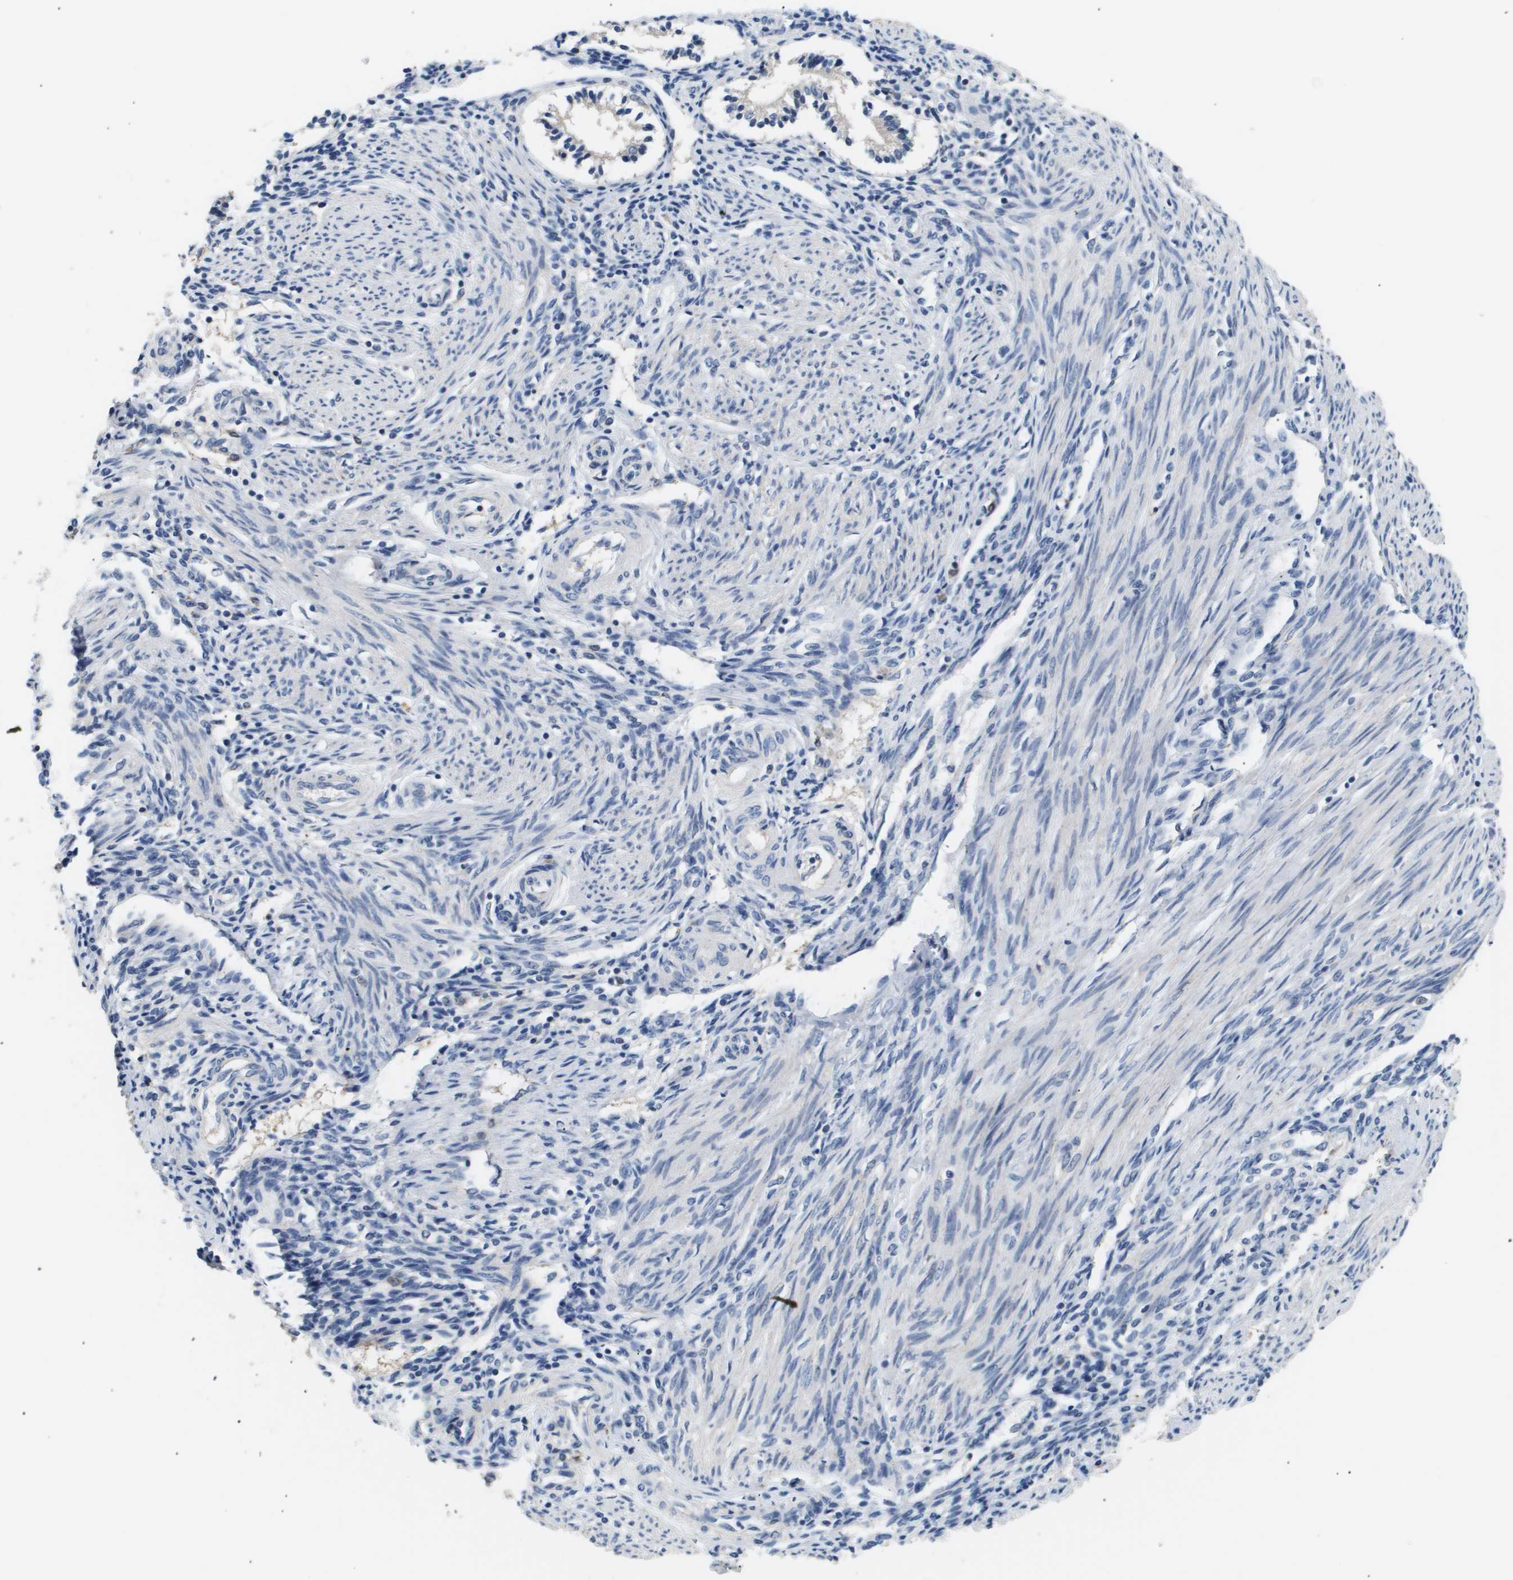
{"staining": {"intensity": "negative", "quantity": "none", "location": "none"}, "tissue": "endometrium", "cell_type": "Cells in endometrial stroma", "image_type": "normal", "snomed": [{"axis": "morphology", "description": "Normal tissue, NOS"}, {"axis": "topography", "description": "Endometrium"}], "caption": "A high-resolution photomicrograph shows immunohistochemistry (IHC) staining of benign endometrium, which displays no significant positivity in cells in endometrial stroma. (DAB immunohistochemistry, high magnification).", "gene": "AKR1A1", "patient": {"sex": "female", "age": 42}}